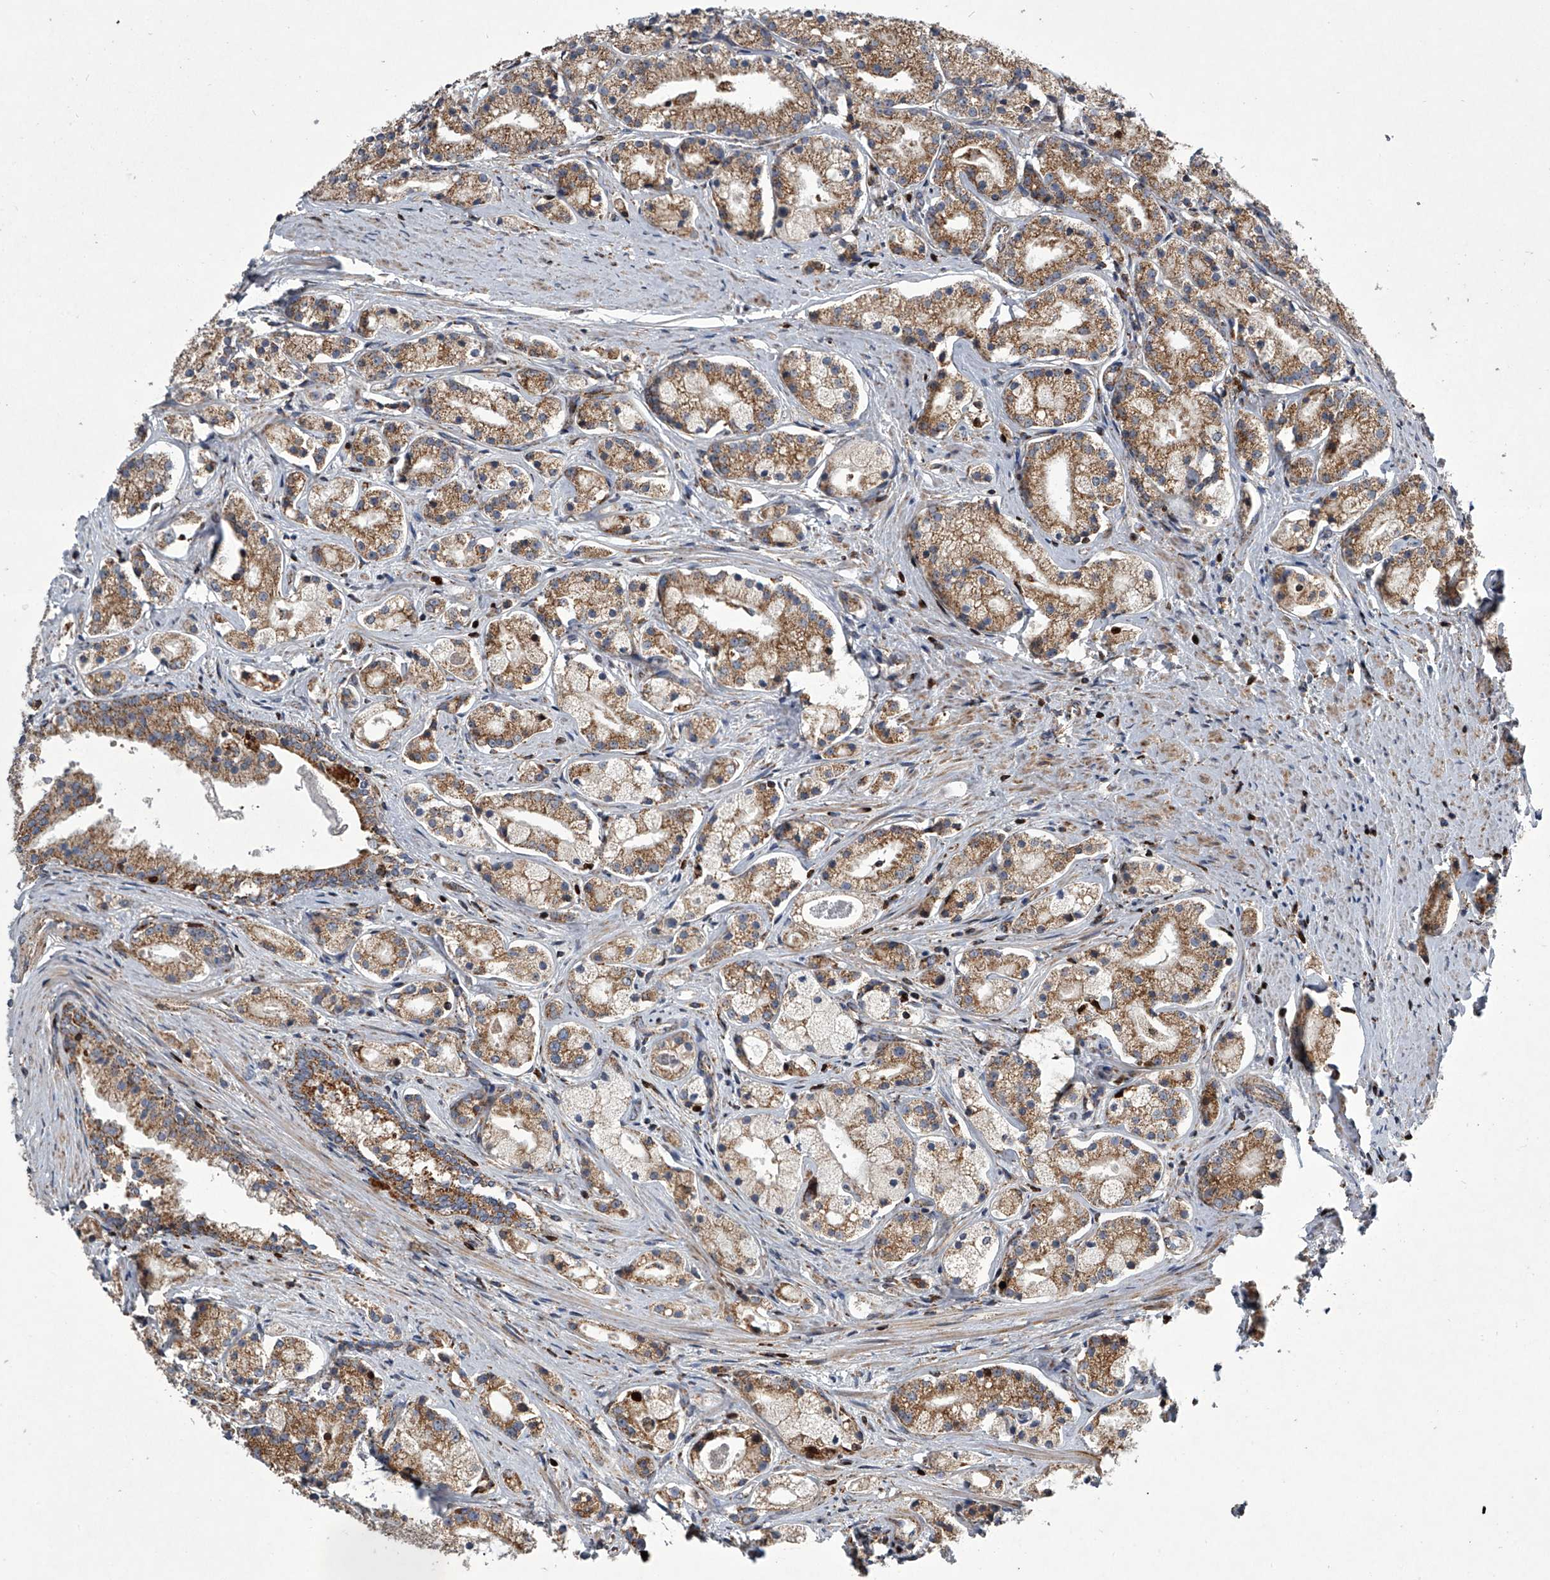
{"staining": {"intensity": "moderate", "quantity": ">75%", "location": "cytoplasmic/membranous"}, "tissue": "prostate cancer", "cell_type": "Tumor cells", "image_type": "cancer", "snomed": [{"axis": "morphology", "description": "Adenocarcinoma, High grade"}, {"axis": "topography", "description": "Prostate"}], "caption": "Tumor cells reveal medium levels of moderate cytoplasmic/membranous positivity in approximately >75% of cells in adenocarcinoma (high-grade) (prostate).", "gene": "STRADA", "patient": {"sex": "male", "age": 69}}